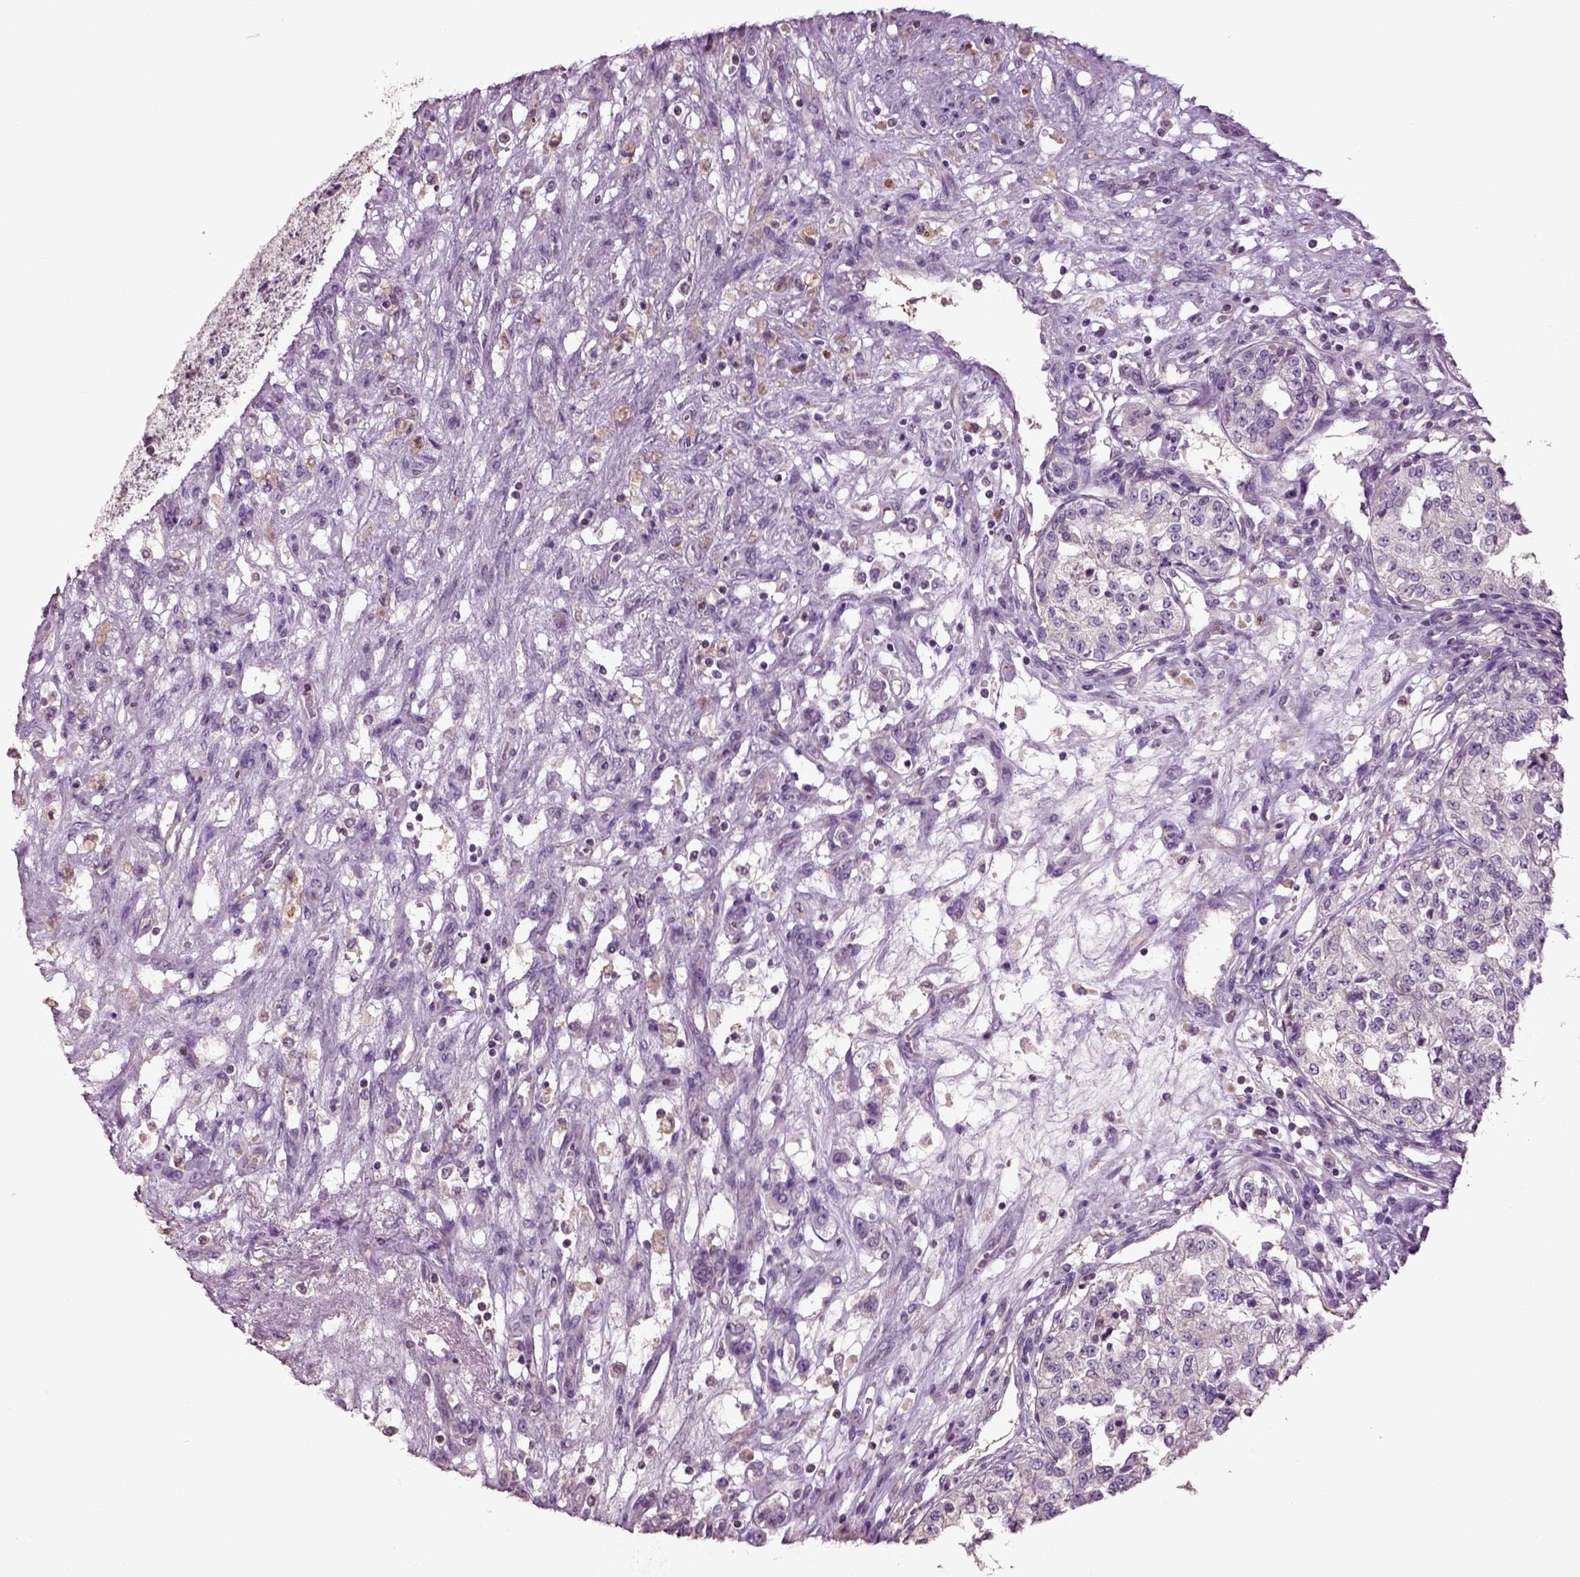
{"staining": {"intensity": "negative", "quantity": "none", "location": "none"}, "tissue": "renal cancer", "cell_type": "Tumor cells", "image_type": "cancer", "snomed": [{"axis": "morphology", "description": "Adenocarcinoma, NOS"}, {"axis": "topography", "description": "Kidney"}], "caption": "A high-resolution histopathology image shows immunohistochemistry (IHC) staining of adenocarcinoma (renal), which demonstrates no significant expression in tumor cells. (DAB (3,3'-diaminobenzidine) IHC with hematoxylin counter stain).", "gene": "DEFB118", "patient": {"sex": "female", "age": 63}}